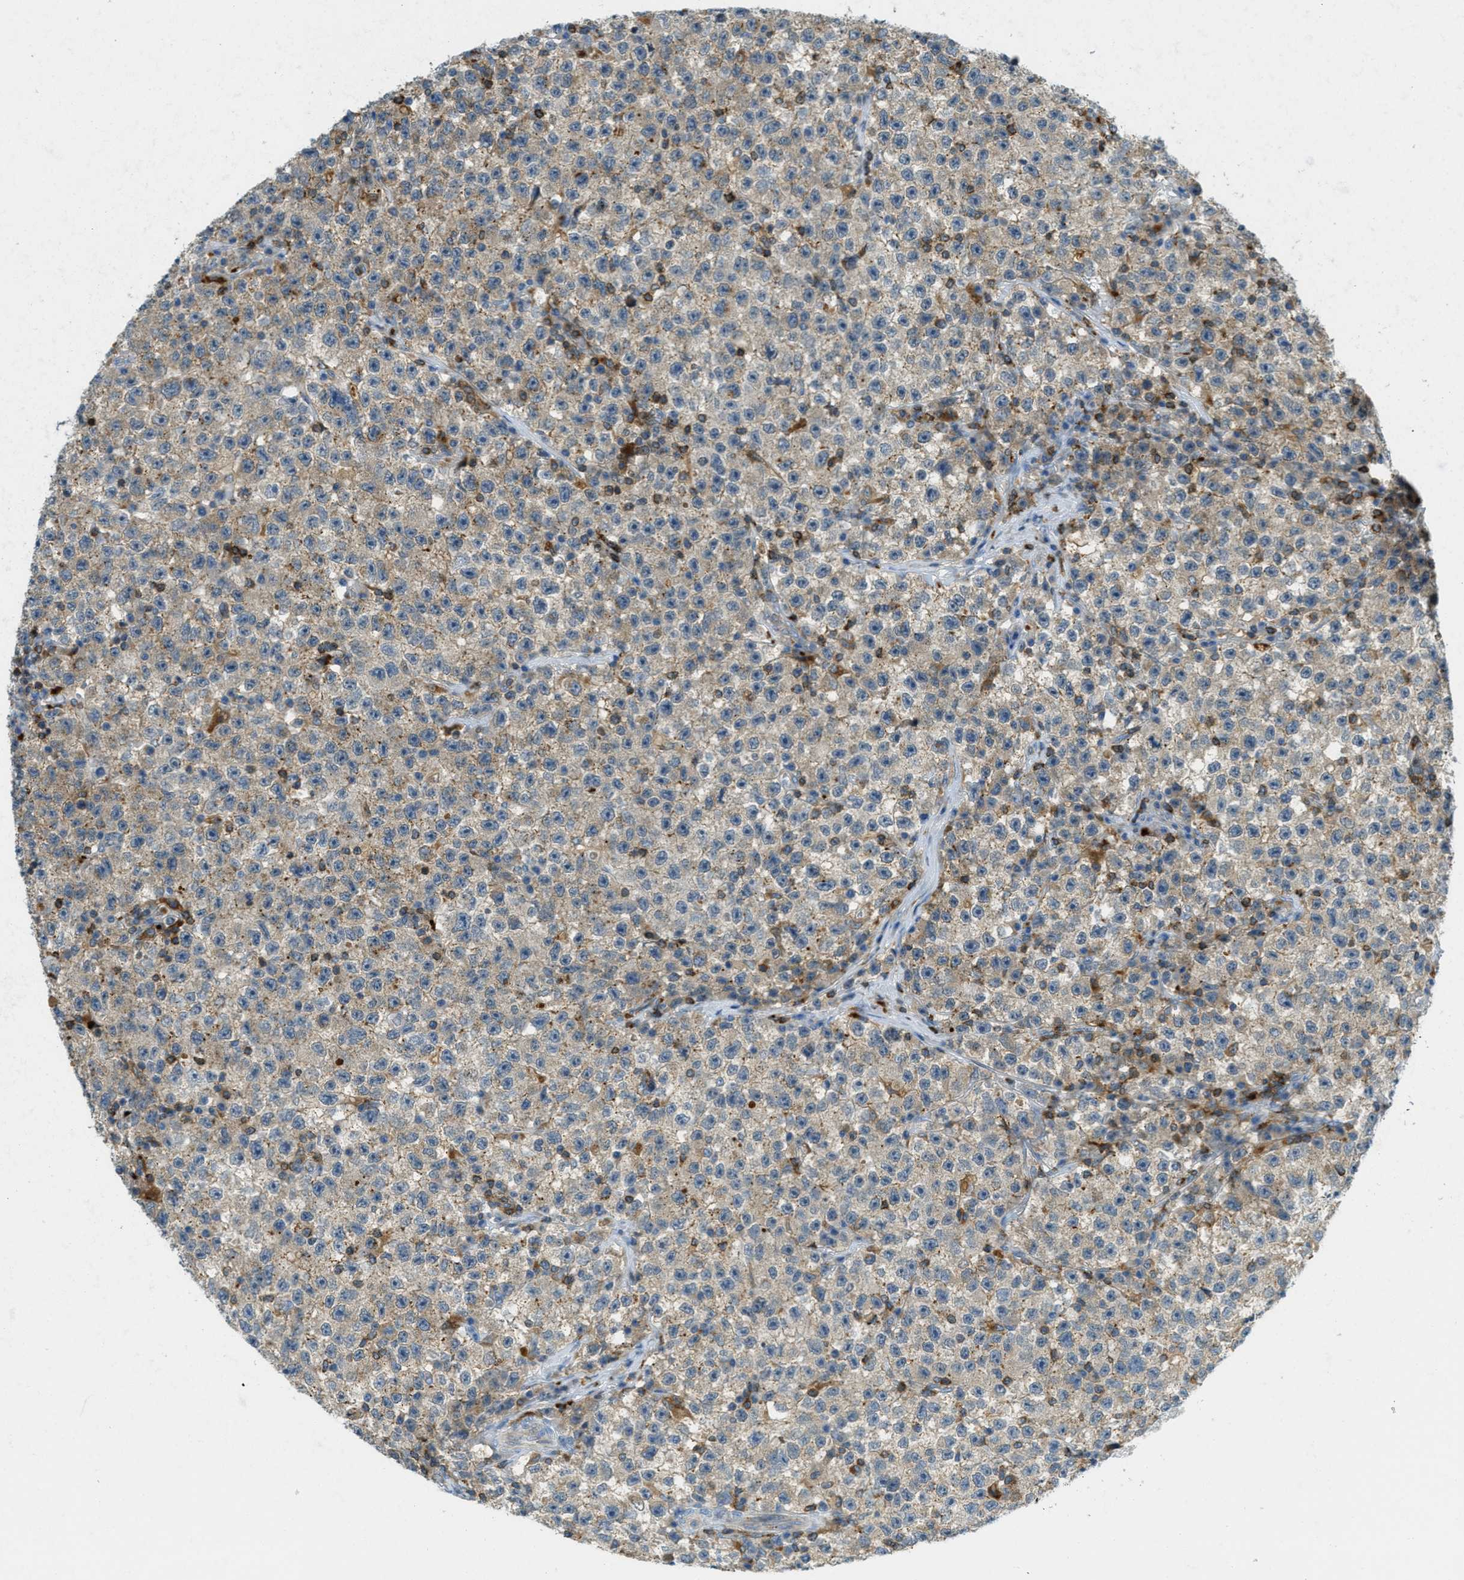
{"staining": {"intensity": "negative", "quantity": "none", "location": "none"}, "tissue": "testis cancer", "cell_type": "Tumor cells", "image_type": "cancer", "snomed": [{"axis": "morphology", "description": "Seminoma, NOS"}, {"axis": "topography", "description": "Testis"}], "caption": "Immunohistochemical staining of testis seminoma reveals no significant expression in tumor cells.", "gene": "PLBD2", "patient": {"sex": "male", "age": 22}}